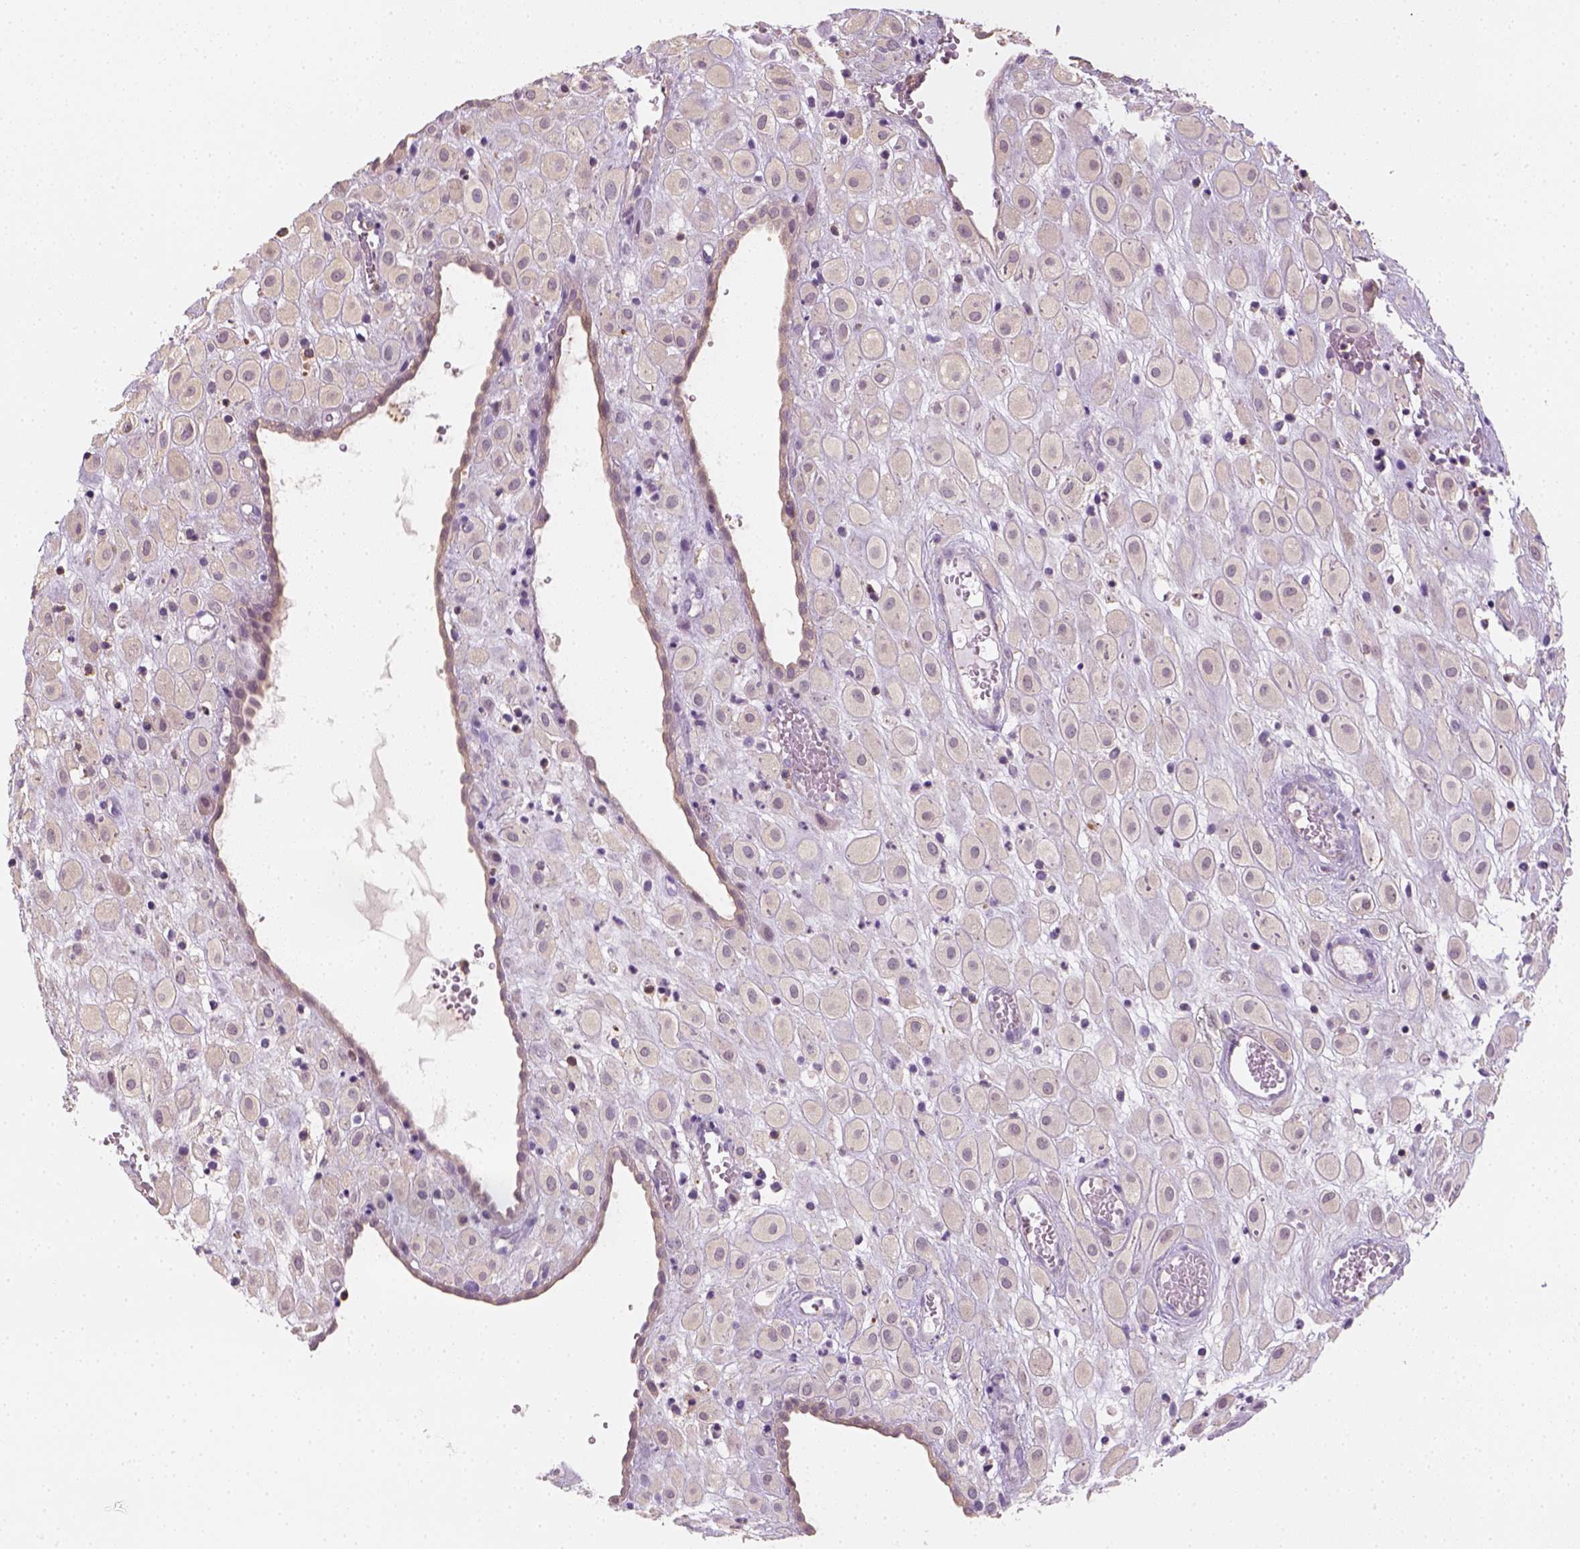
{"staining": {"intensity": "negative", "quantity": "none", "location": "none"}, "tissue": "placenta", "cell_type": "Decidual cells", "image_type": "normal", "snomed": [{"axis": "morphology", "description": "Normal tissue, NOS"}, {"axis": "topography", "description": "Placenta"}], "caption": "The micrograph displays no staining of decidual cells in unremarkable placenta.", "gene": "EPHB1", "patient": {"sex": "female", "age": 24}}